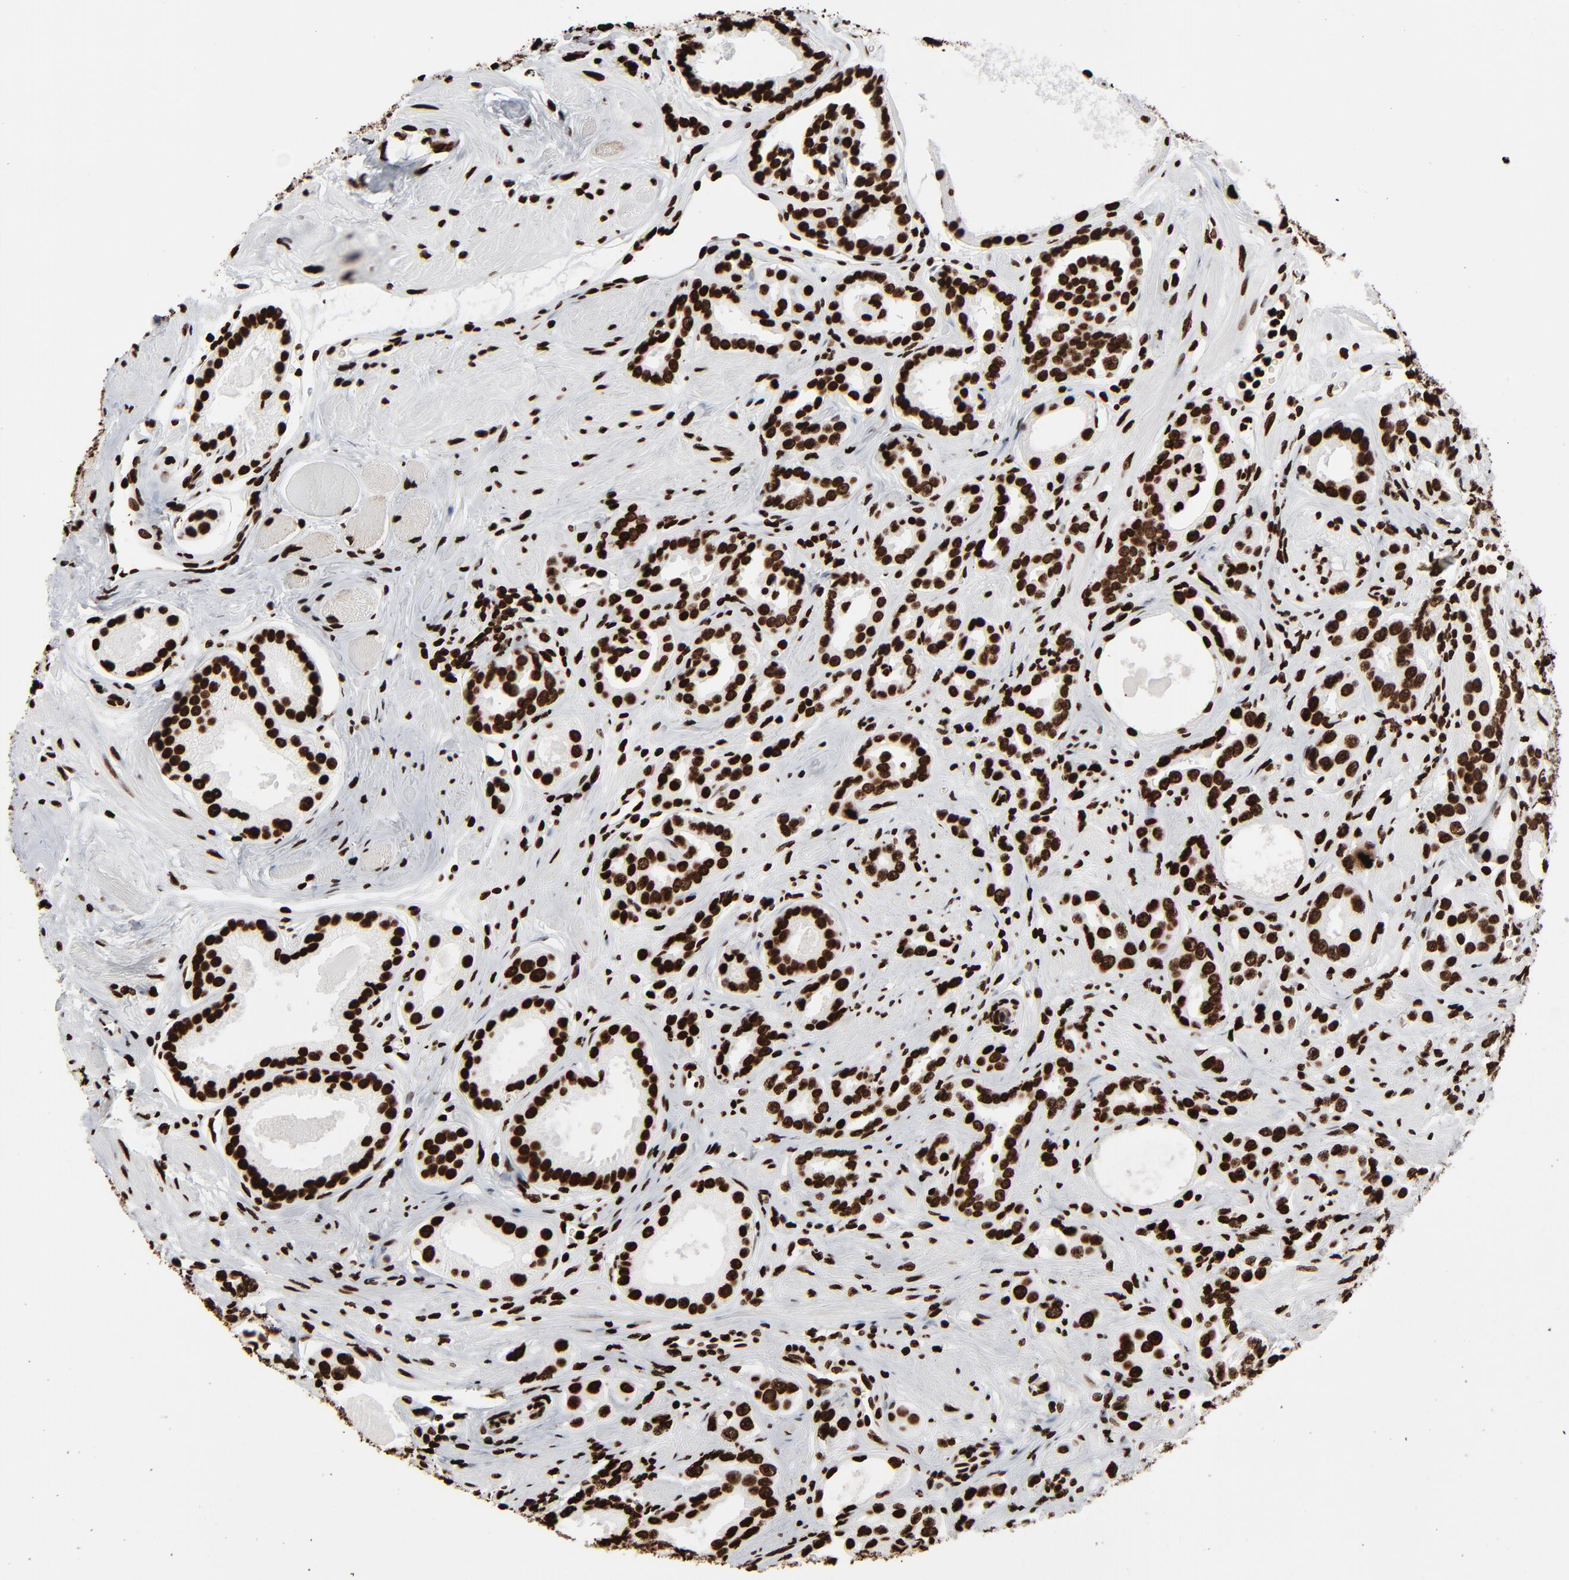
{"staining": {"intensity": "strong", "quantity": ">75%", "location": "nuclear"}, "tissue": "prostate cancer", "cell_type": "Tumor cells", "image_type": "cancer", "snomed": [{"axis": "morphology", "description": "Adenocarcinoma, Medium grade"}, {"axis": "topography", "description": "Prostate"}], "caption": "Protein expression analysis of human prostate cancer (adenocarcinoma (medium-grade)) reveals strong nuclear expression in about >75% of tumor cells.", "gene": "H3-4", "patient": {"sex": "male", "age": 53}}